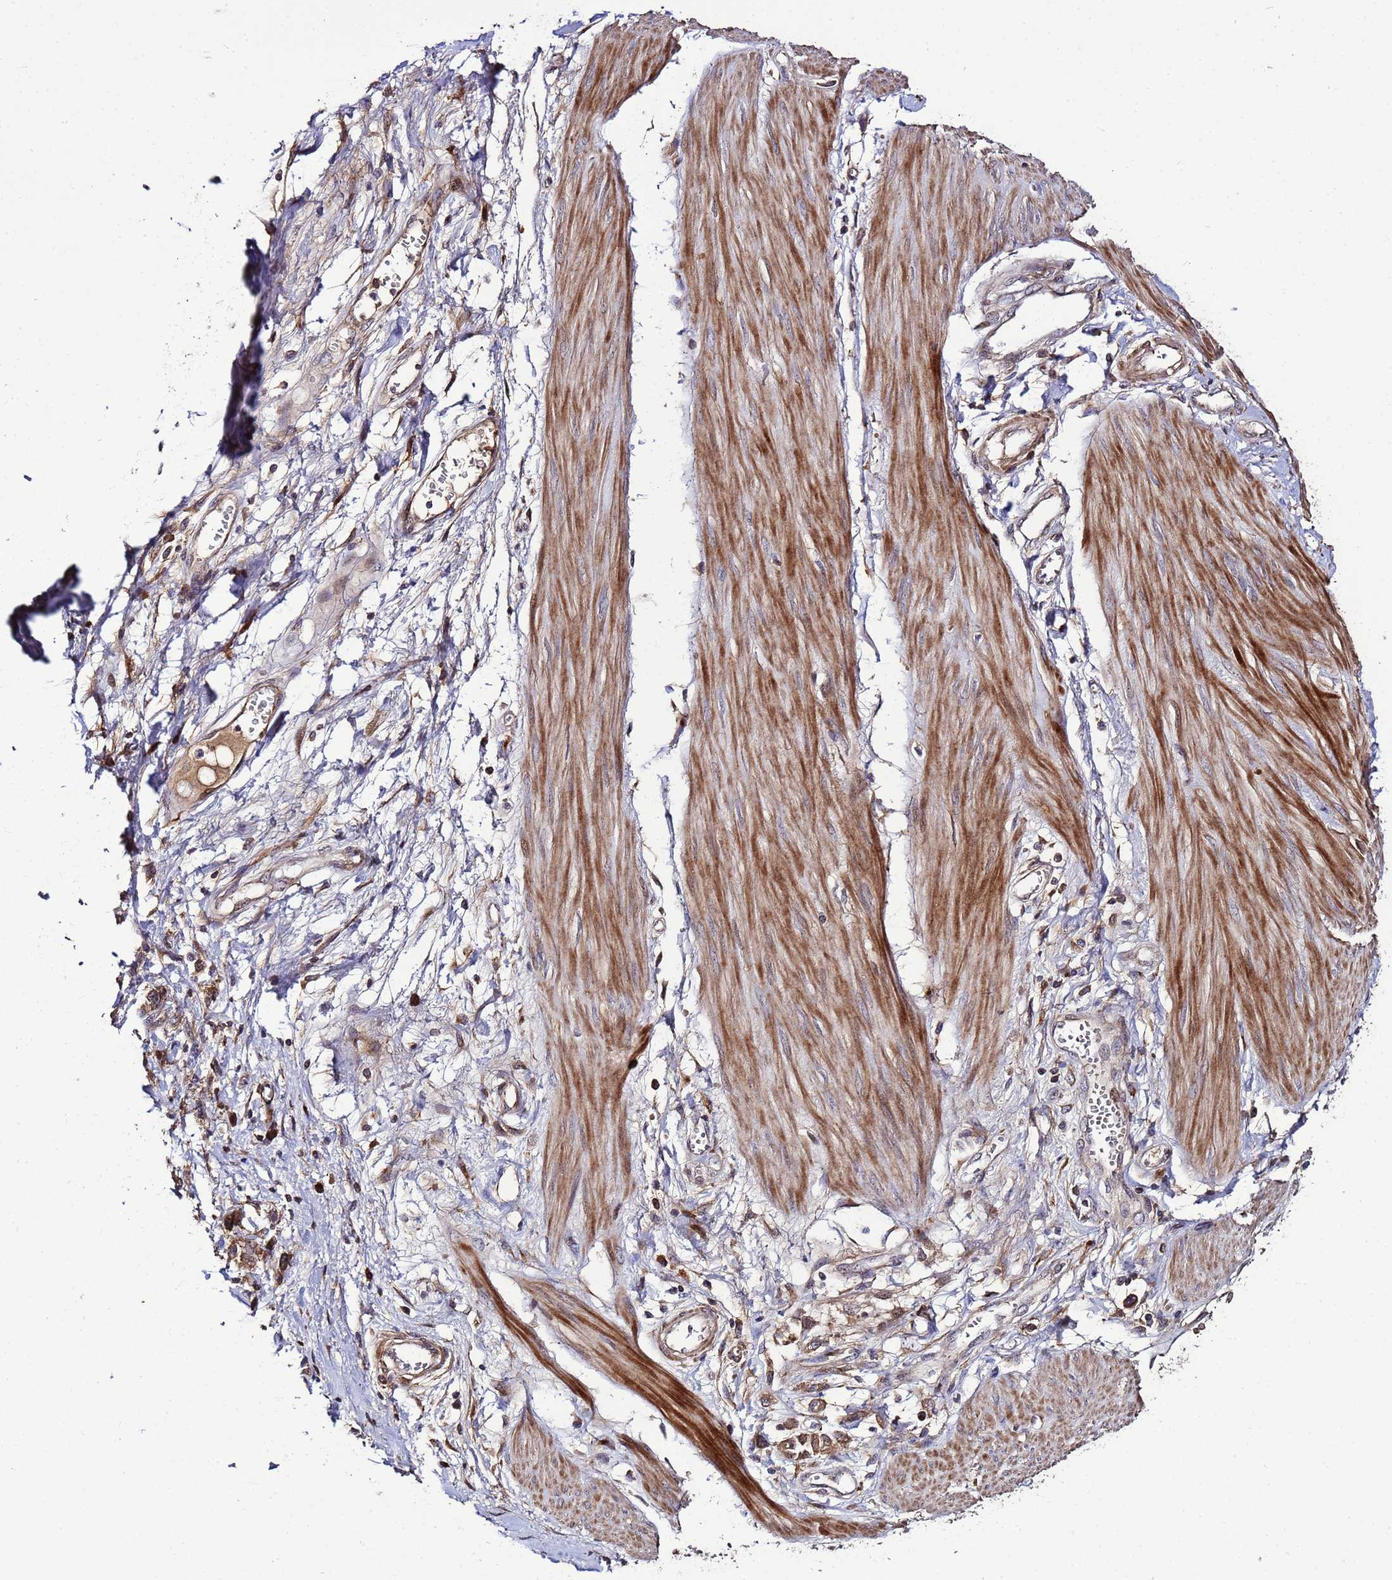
{"staining": {"intensity": "moderate", "quantity": ">75%", "location": "cytoplasmic/membranous"}, "tissue": "stomach cancer", "cell_type": "Tumor cells", "image_type": "cancer", "snomed": [{"axis": "morphology", "description": "Adenocarcinoma, NOS"}, {"axis": "topography", "description": "Stomach"}], "caption": "Stomach cancer stained for a protein exhibits moderate cytoplasmic/membranous positivity in tumor cells.", "gene": "WNK4", "patient": {"sex": "female", "age": 76}}